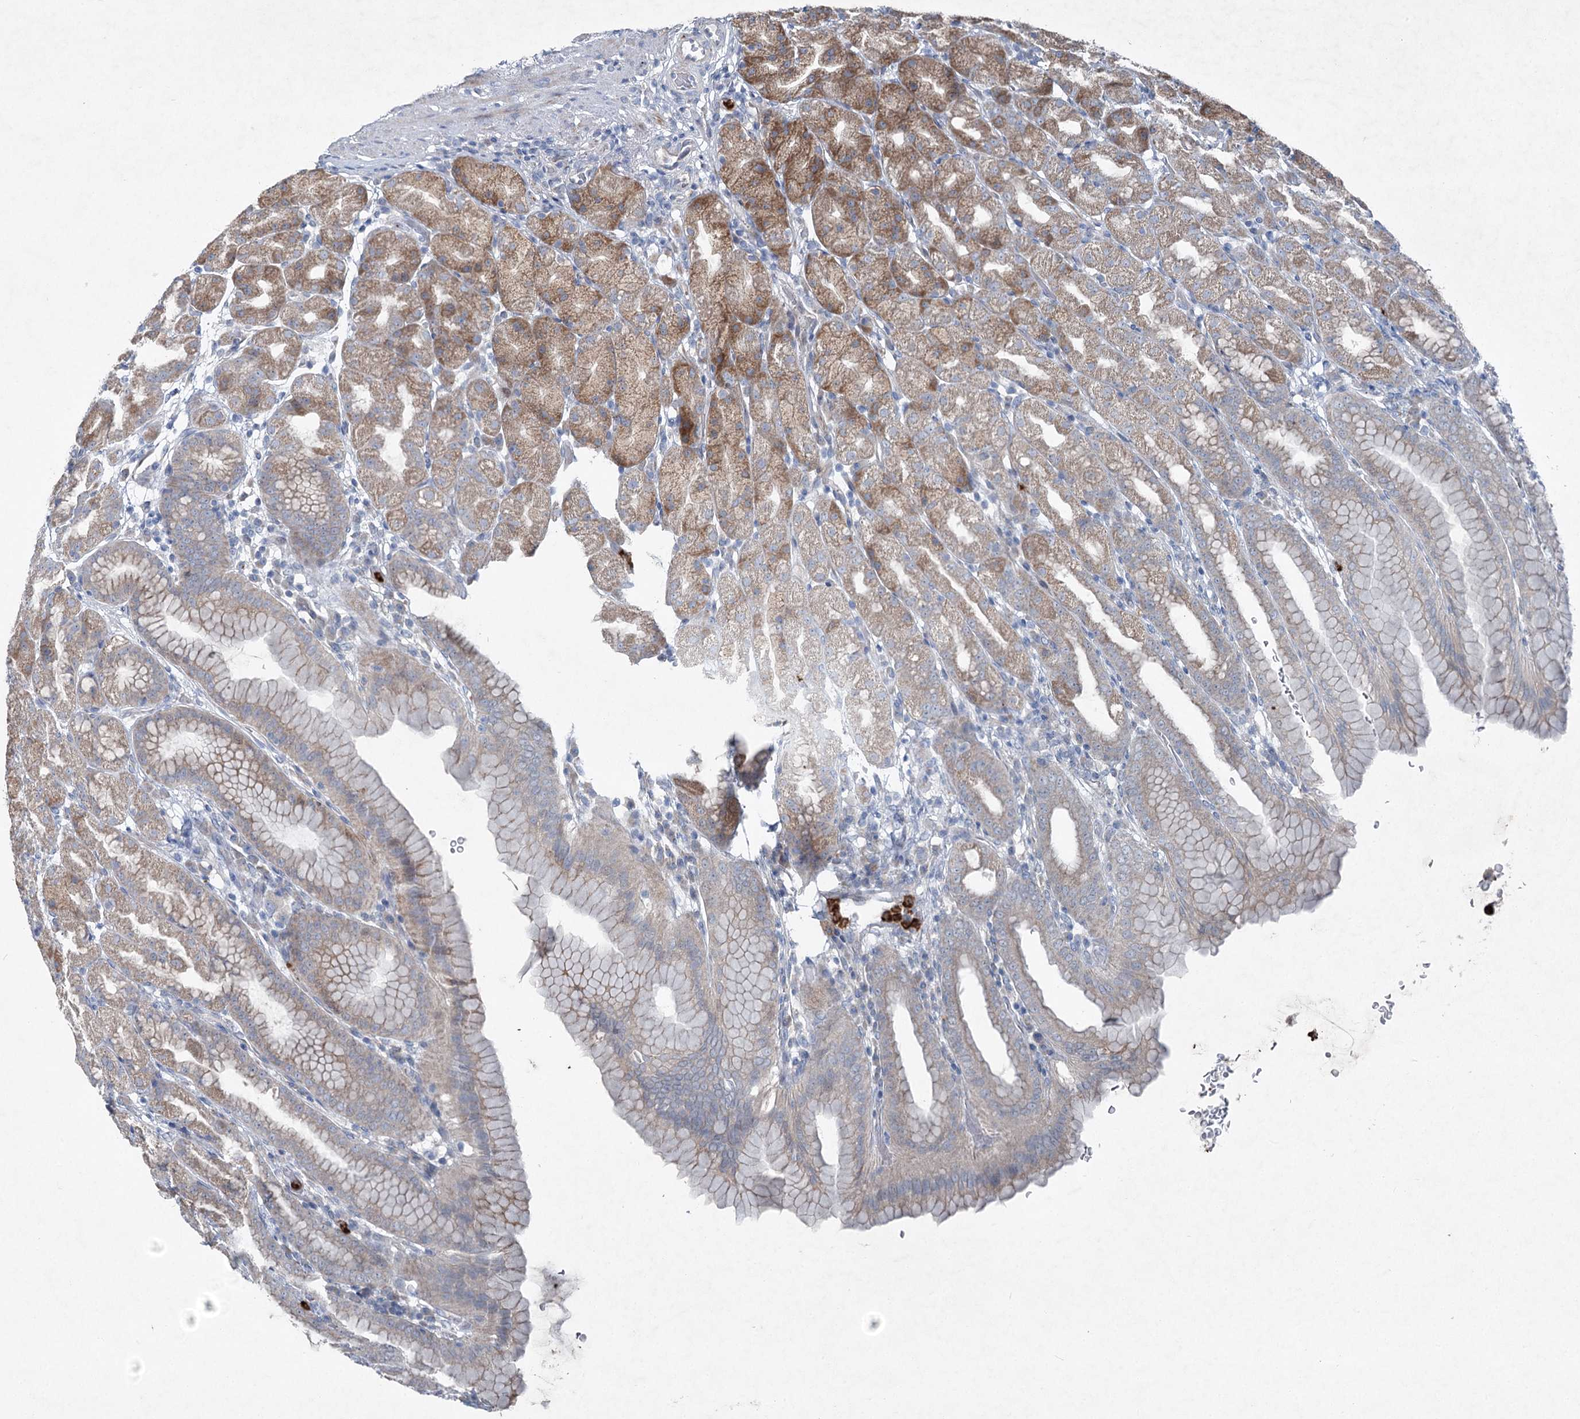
{"staining": {"intensity": "moderate", "quantity": "<25%", "location": "cytoplasmic/membranous"}, "tissue": "stomach", "cell_type": "Glandular cells", "image_type": "normal", "snomed": [{"axis": "morphology", "description": "Normal tissue, NOS"}, {"axis": "topography", "description": "Stomach, upper"}], "caption": "A histopathology image showing moderate cytoplasmic/membranous positivity in approximately <25% of glandular cells in unremarkable stomach, as visualized by brown immunohistochemical staining.", "gene": "ENSG00000285330", "patient": {"sex": "male", "age": 68}}